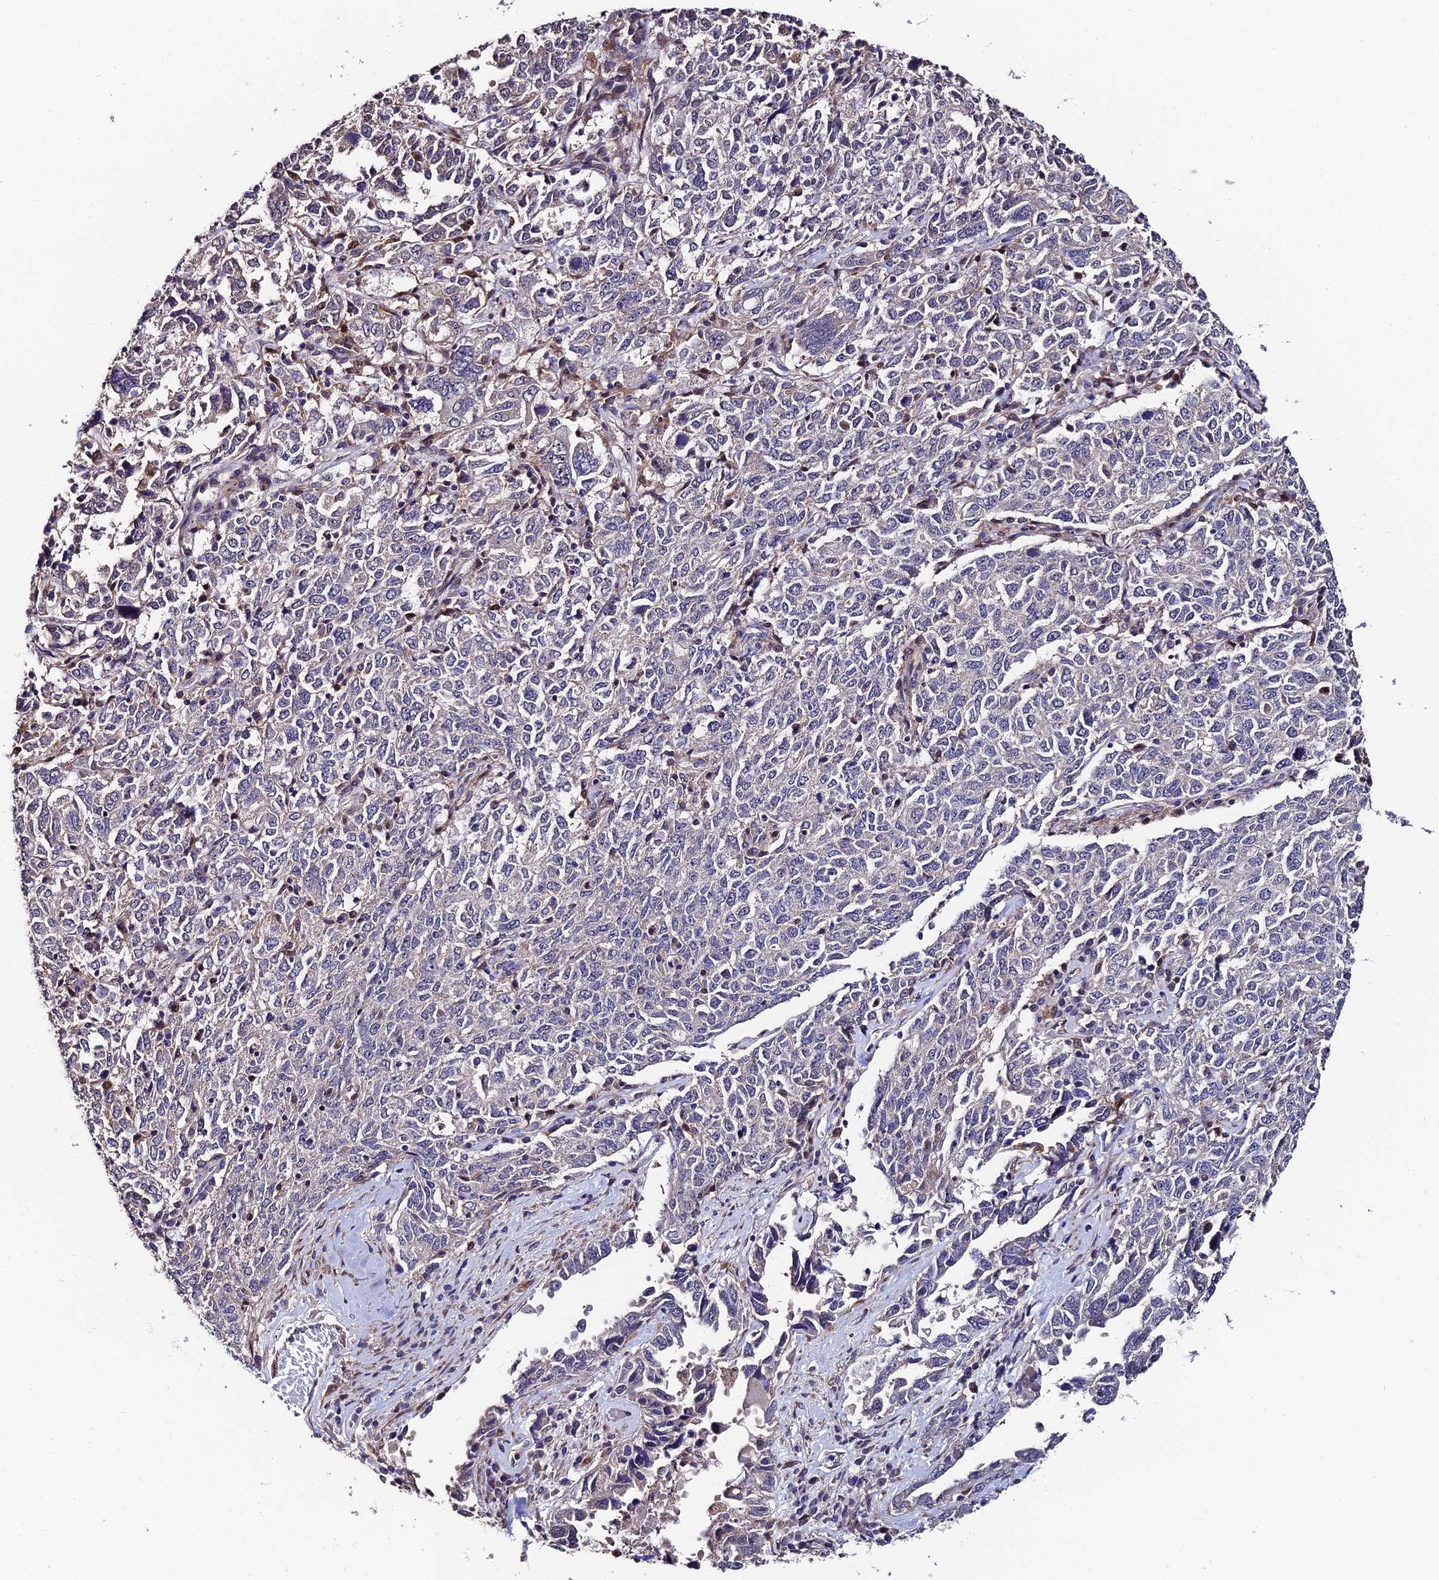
{"staining": {"intensity": "negative", "quantity": "none", "location": "none"}, "tissue": "ovarian cancer", "cell_type": "Tumor cells", "image_type": "cancer", "snomed": [{"axis": "morphology", "description": "Carcinoma, endometroid"}, {"axis": "topography", "description": "Ovary"}], "caption": "Tumor cells are negative for protein expression in human ovarian cancer (endometroid carcinoma). (DAB IHC visualized using brightfield microscopy, high magnification).", "gene": "ACTR5", "patient": {"sex": "female", "age": 62}}